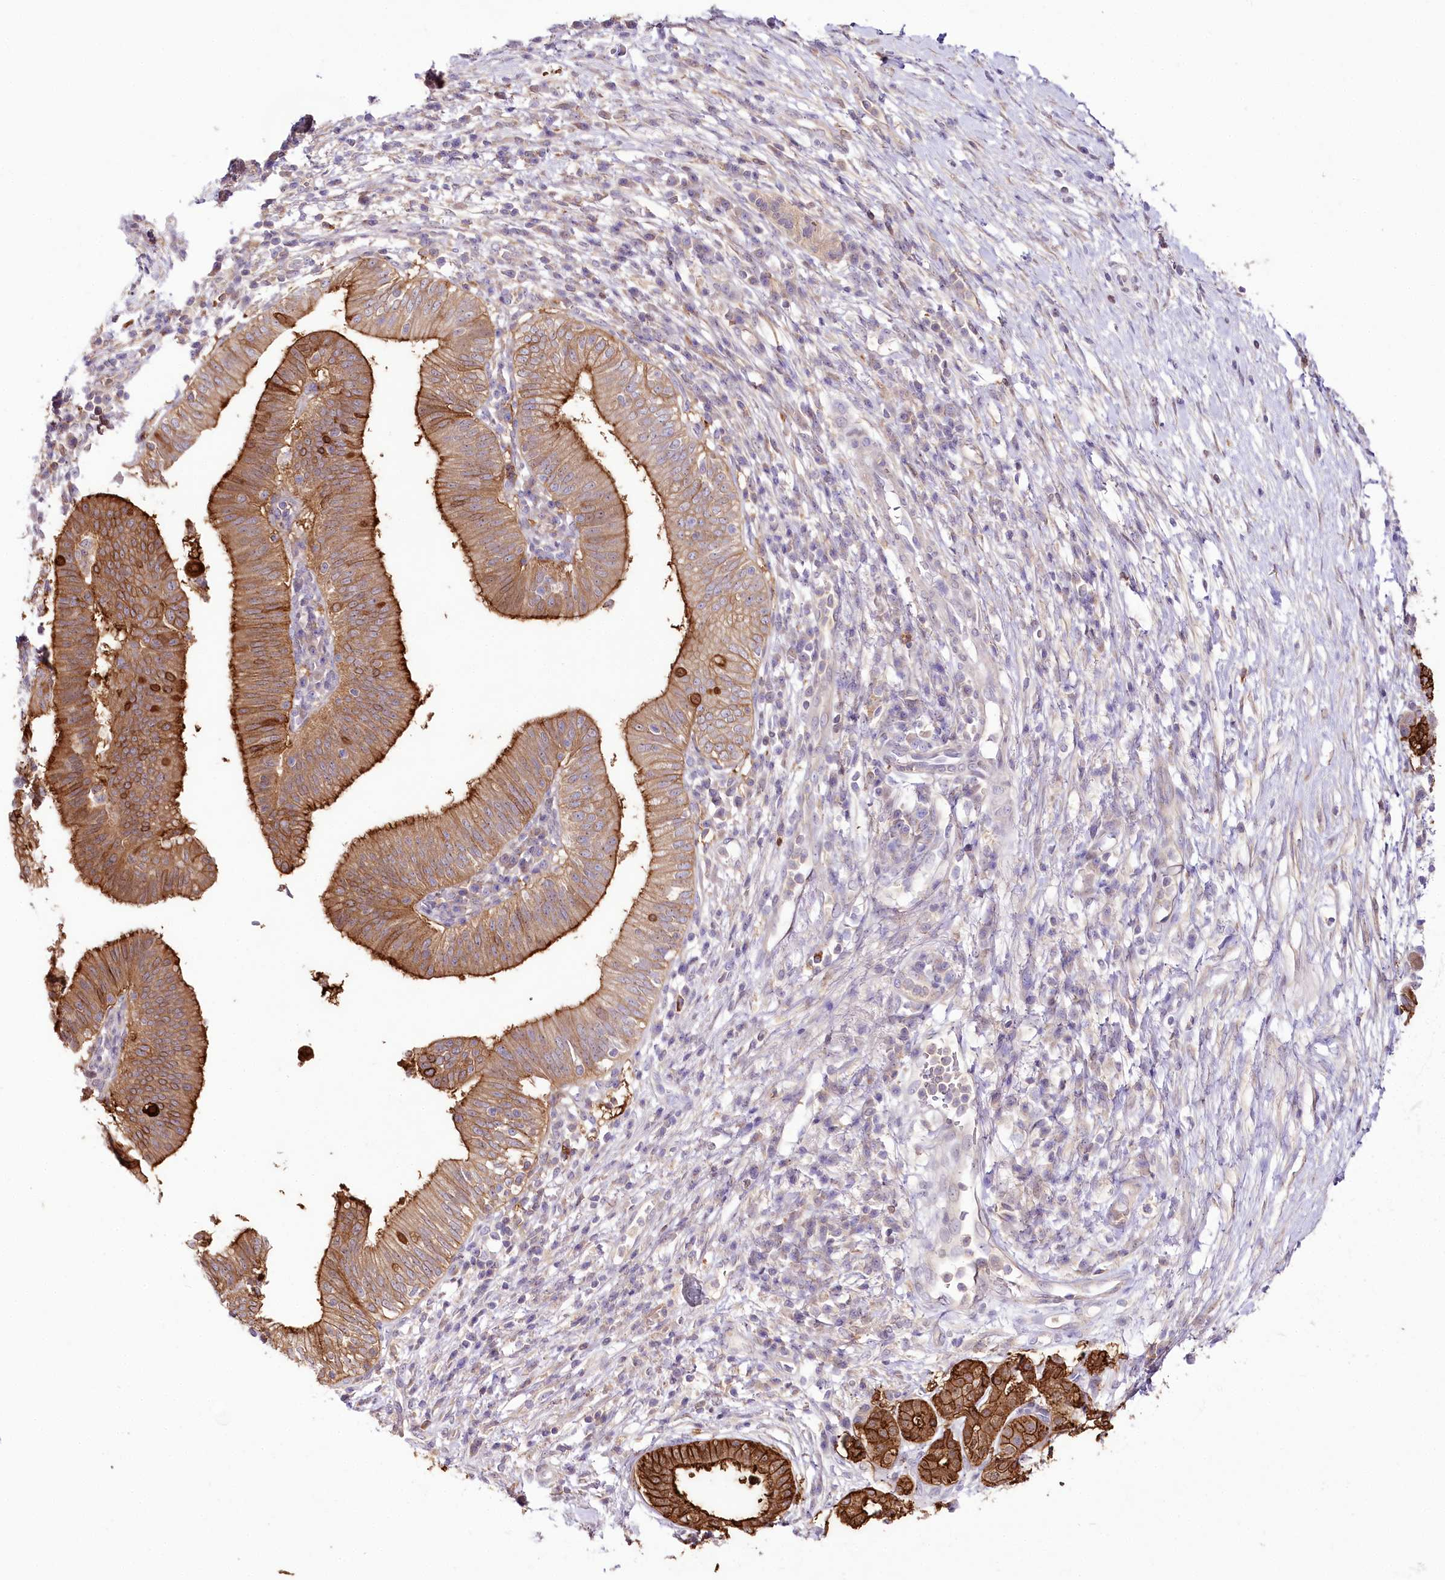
{"staining": {"intensity": "moderate", "quantity": ">75%", "location": "cytoplasmic/membranous"}, "tissue": "pancreatic cancer", "cell_type": "Tumor cells", "image_type": "cancer", "snomed": [{"axis": "morphology", "description": "Adenocarcinoma, NOS"}, {"axis": "topography", "description": "Pancreas"}], "caption": "A brown stain highlights moderate cytoplasmic/membranous positivity of a protein in human pancreatic cancer (adenocarcinoma) tumor cells.", "gene": "UGP2", "patient": {"sex": "male", "age": 68}}